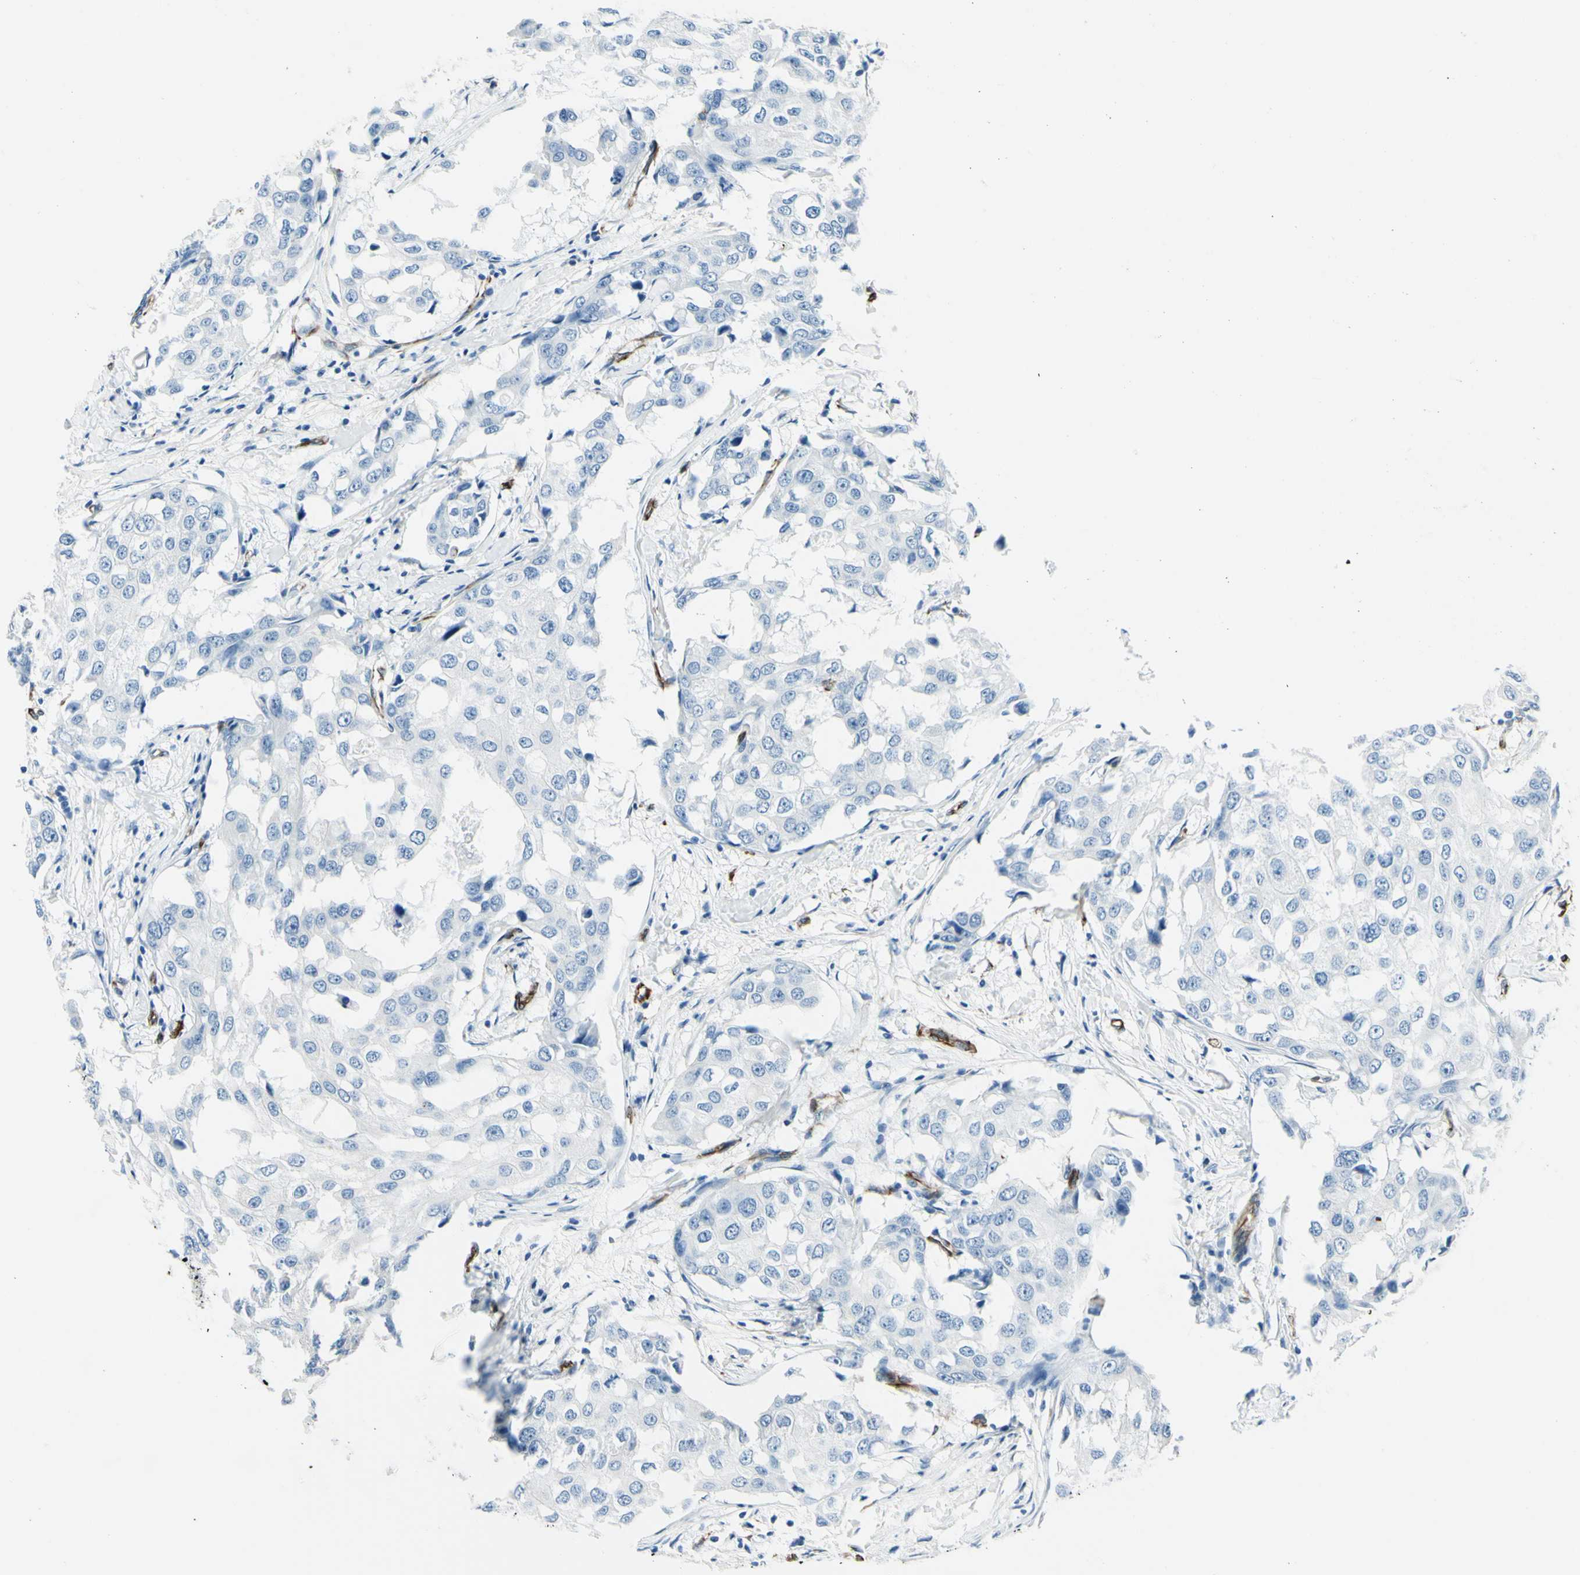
{"staining": {"intensity": "negative", "quantity": "none", "location": "none"}, "tissue": "breast cancer", "cell_type": "Tumor cells", "image_type": "cancer", "snomed": [{"axis": "morphology", "description": "Duct carcinoma"}, {"axis": "topography", "description": "Breast"}], "caption": "Immunohistochemistry histopathology image of neoplastic tissue: human breast intraductal carcinoma stained with DAB (3,3'-diaminobenzidine) exhibits no significant protein positivity in tumor cells.", "gene": "PTH2R", "patient": {"sex": "female", "age": 27}}